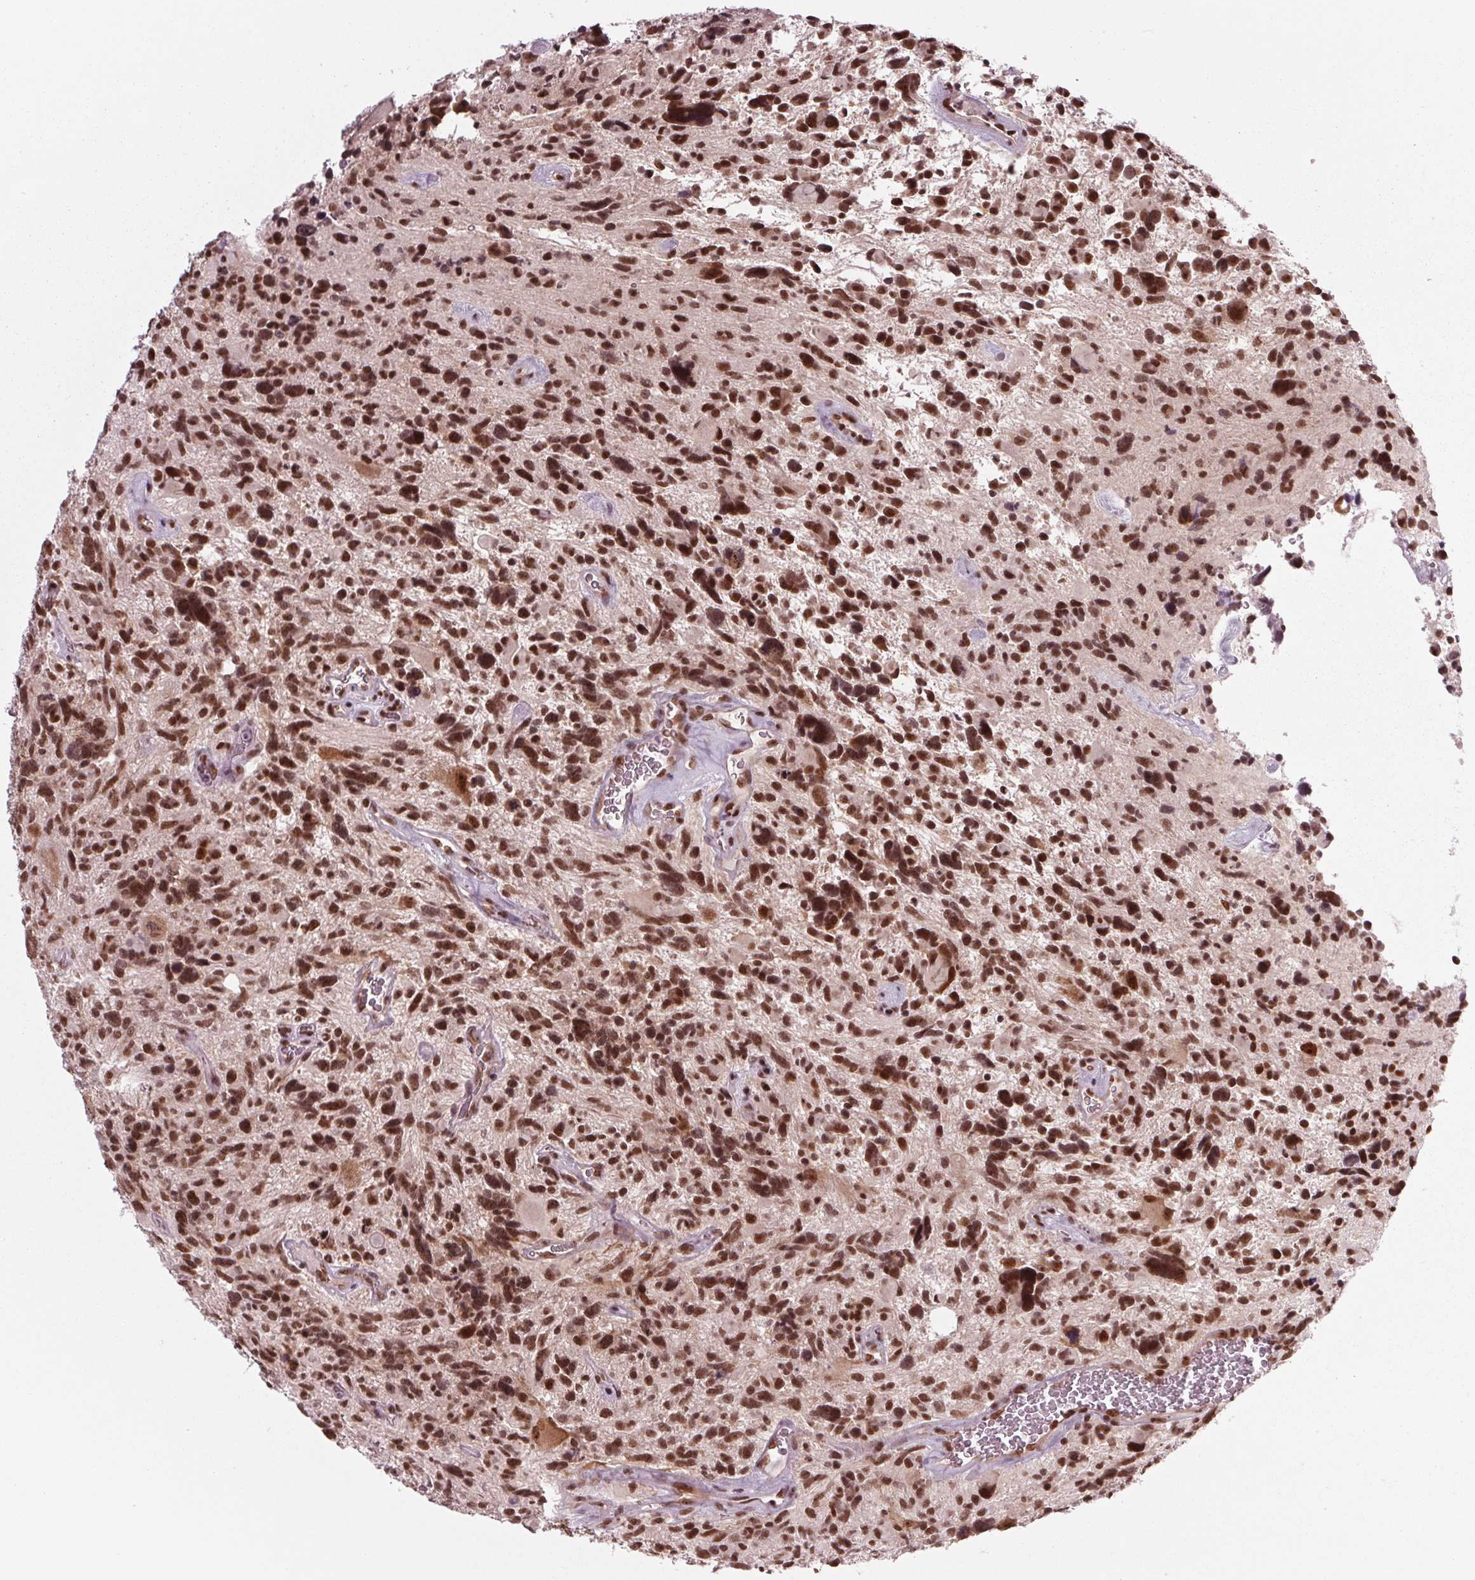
{"staining": {"intensity": "strong", "quantity": ">75%", "location": "nuclear"}, "tissue": "glioma", "cell_type": "Tumor cells", "image_type": "cancer", "snomed": [{"axis": "morphology", "description": "Glioma, malignant, High grade"}, {"axis": "topography", "description": "Brain"}], "caption": "Brown immunohistochemical staining in human malignant glioma (high-grade) reveals strong nuclear positivity in approximately >75% of tumor cells.", "gene": "DDX41", "patient": {"sex": "male", "age": 49}}